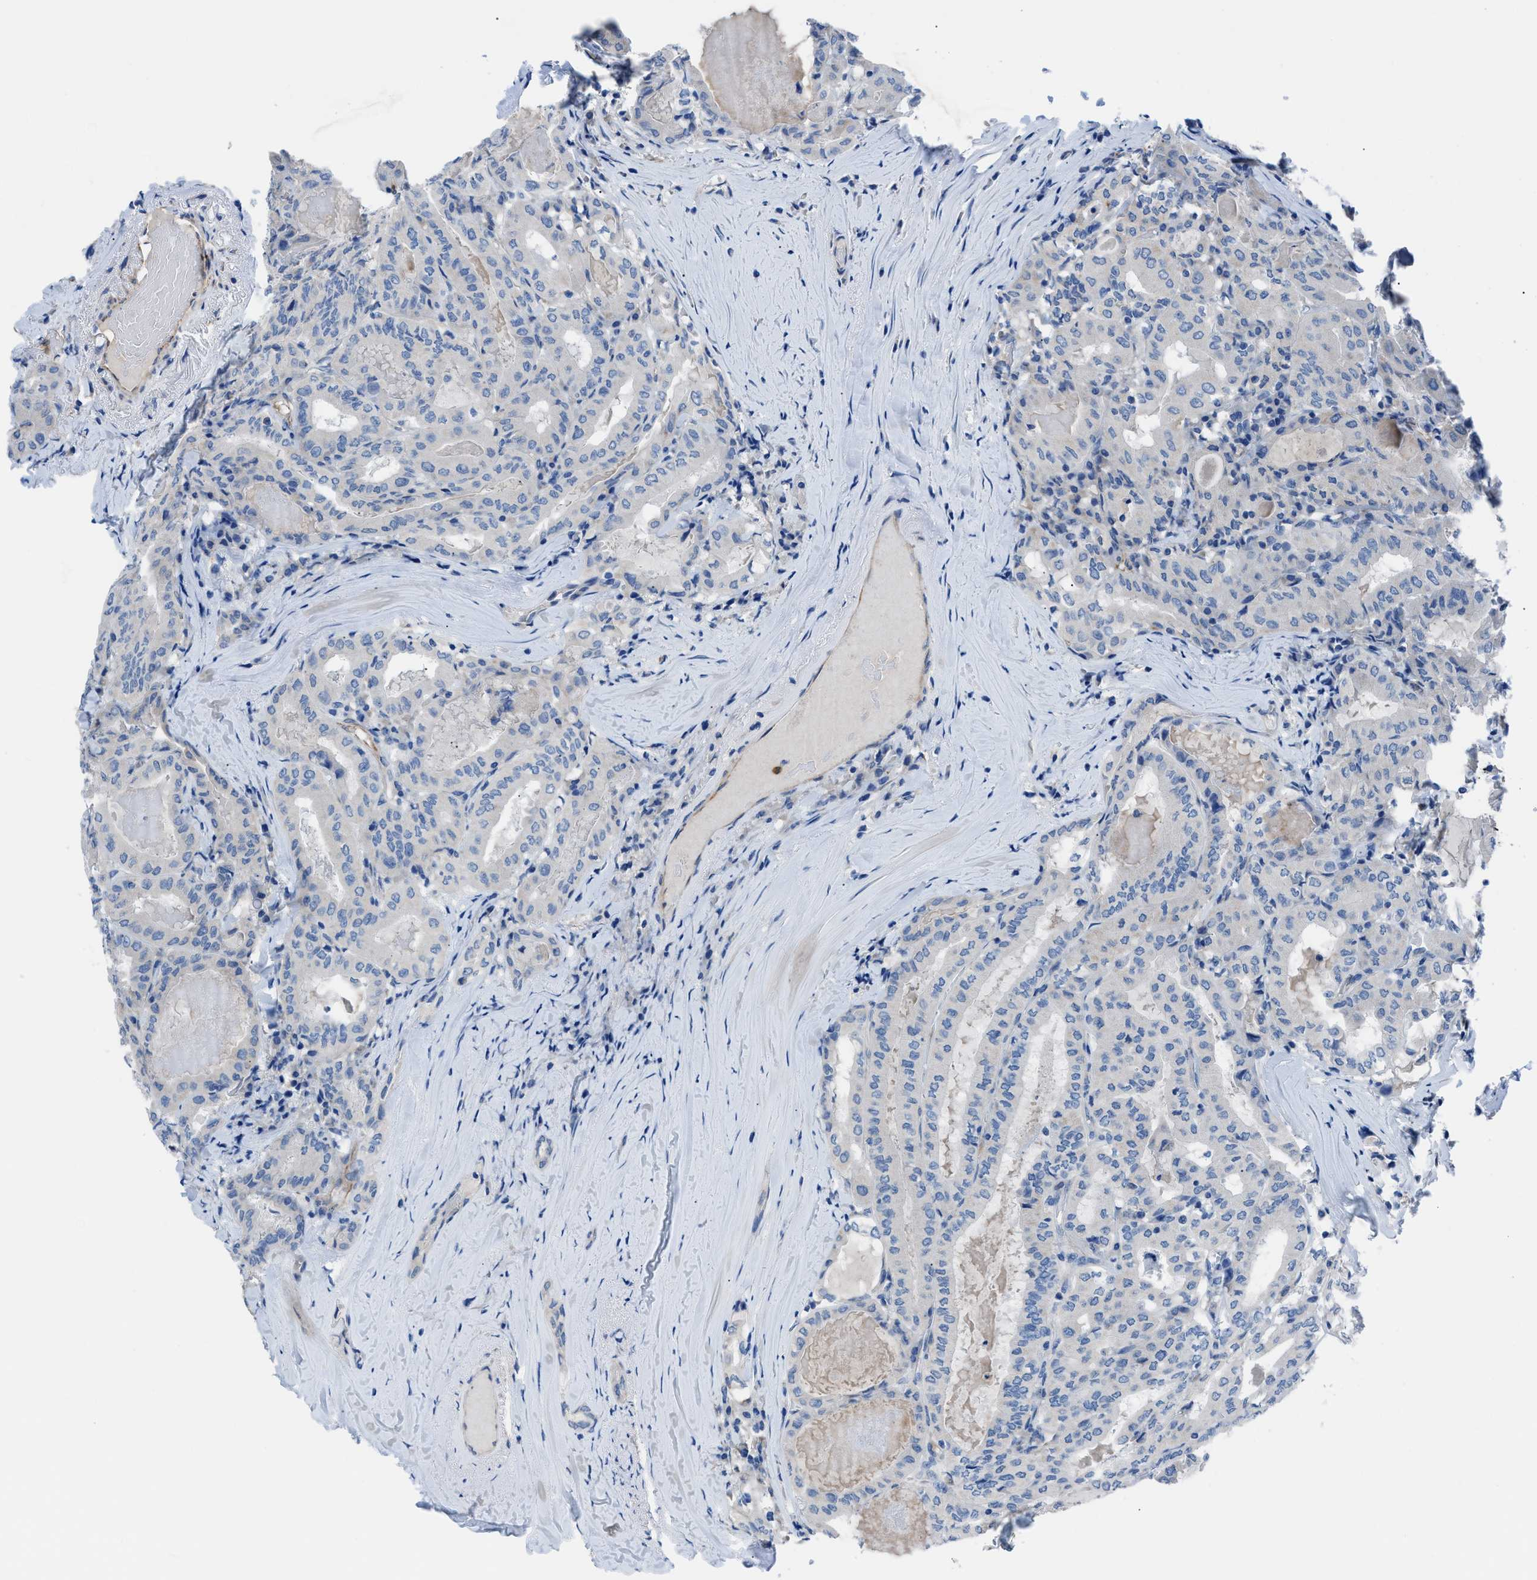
{"staining": {"intensity": "negative", "quantity": "none", "location": "none"}, "tissue": "thyroid cancer", "cell_type": "Tumor cells", "image_type": "cancer", "snomed": [{"axis": "morphology", "description": "Papillary adenocarcinoma, NOS"}, {"axis": "topography", "description": "Thyroid gland"}], "caption": "IHC image of papillary adenocarcinoma (thyroid) stained for a protein (brown), which displays no positivity in tumor cells.", "gene": "ITPR1", "patient": {"sex": "female", "age": 42}}